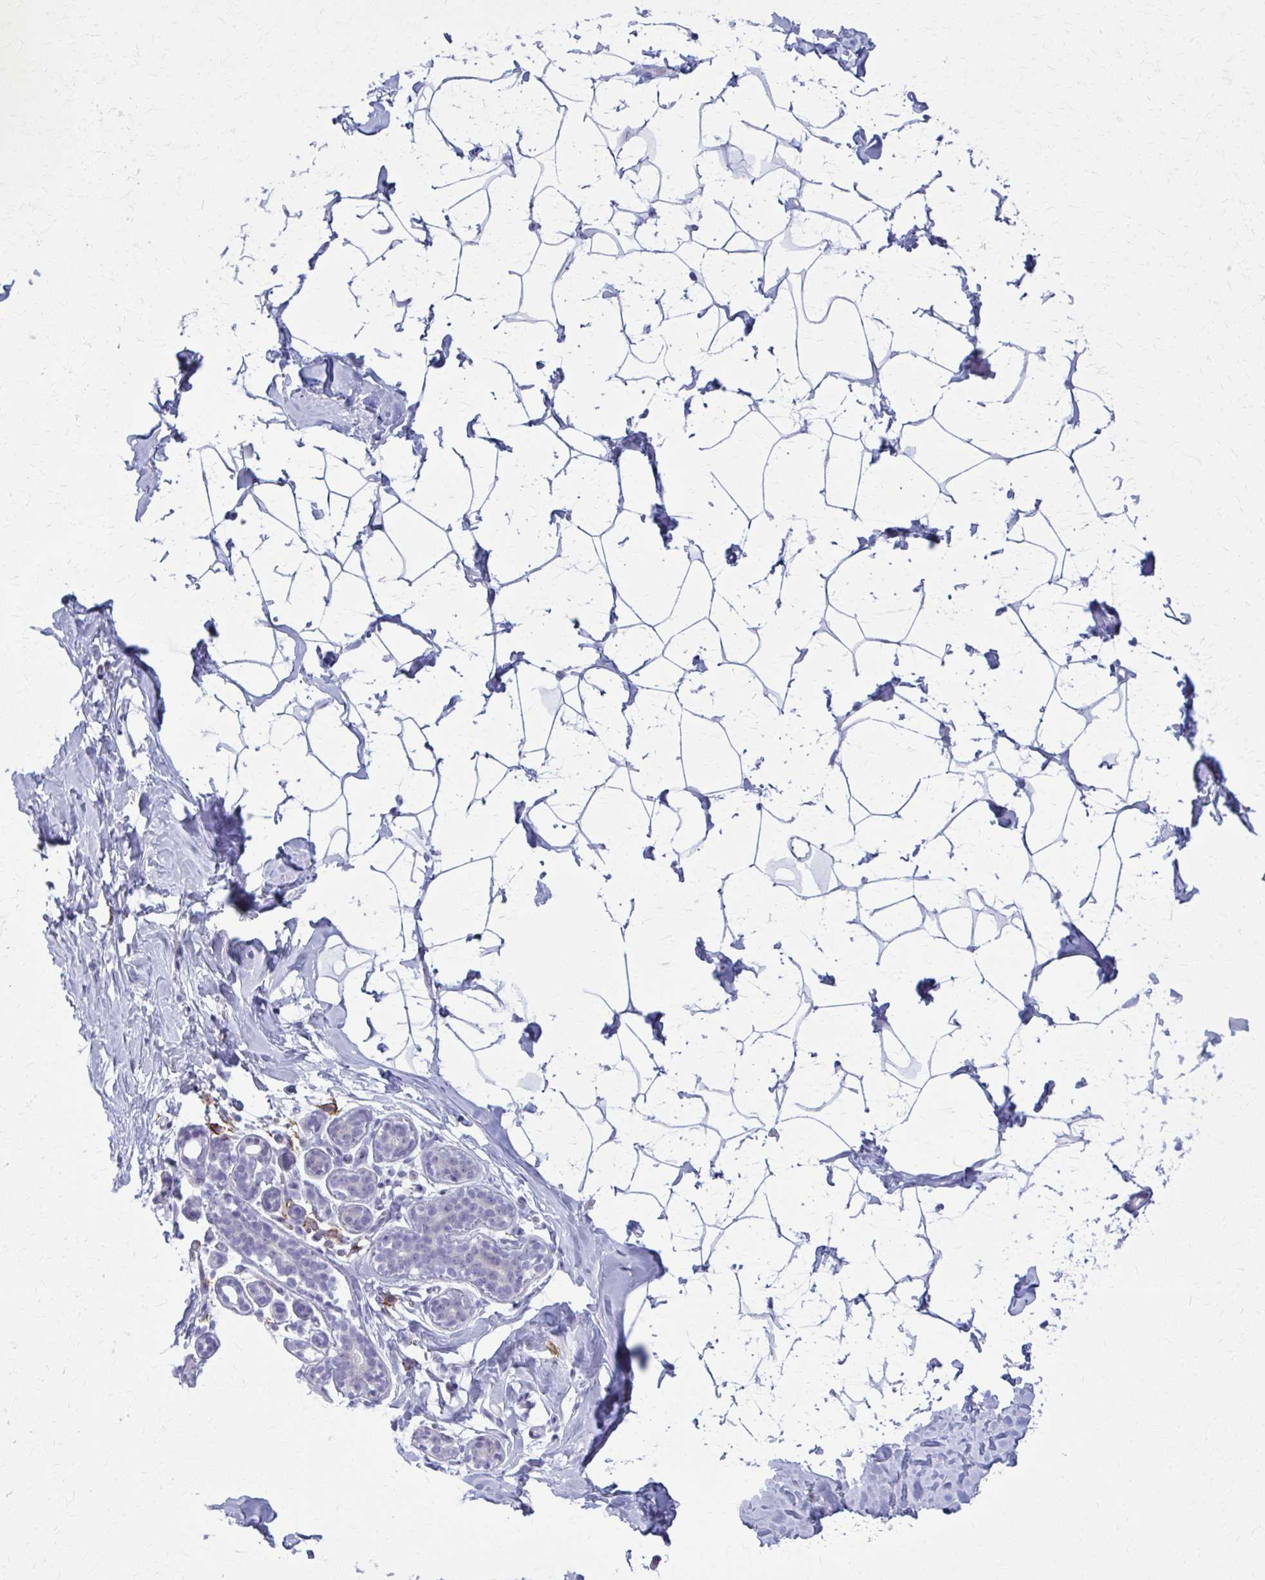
{"staining": {"intensity": "negative", "quantity": "none", "location": "none"}, "tissue": "breast", "cell_type": "Adipocytes", "image_type": "normal", "snomed": [{"axis": "morphology", "description": "Normal tissue, NOS"}, {"axis": "topography", "description": "Breast"}], "caption": "This photomicrograph is of benign breast stained with IHC to label a protein in brown with the nuclei are counter-stained blue. There is no positivity in adipocytes.", "gene": "CD38", "patient": {"sex": "female", "age": 32}}